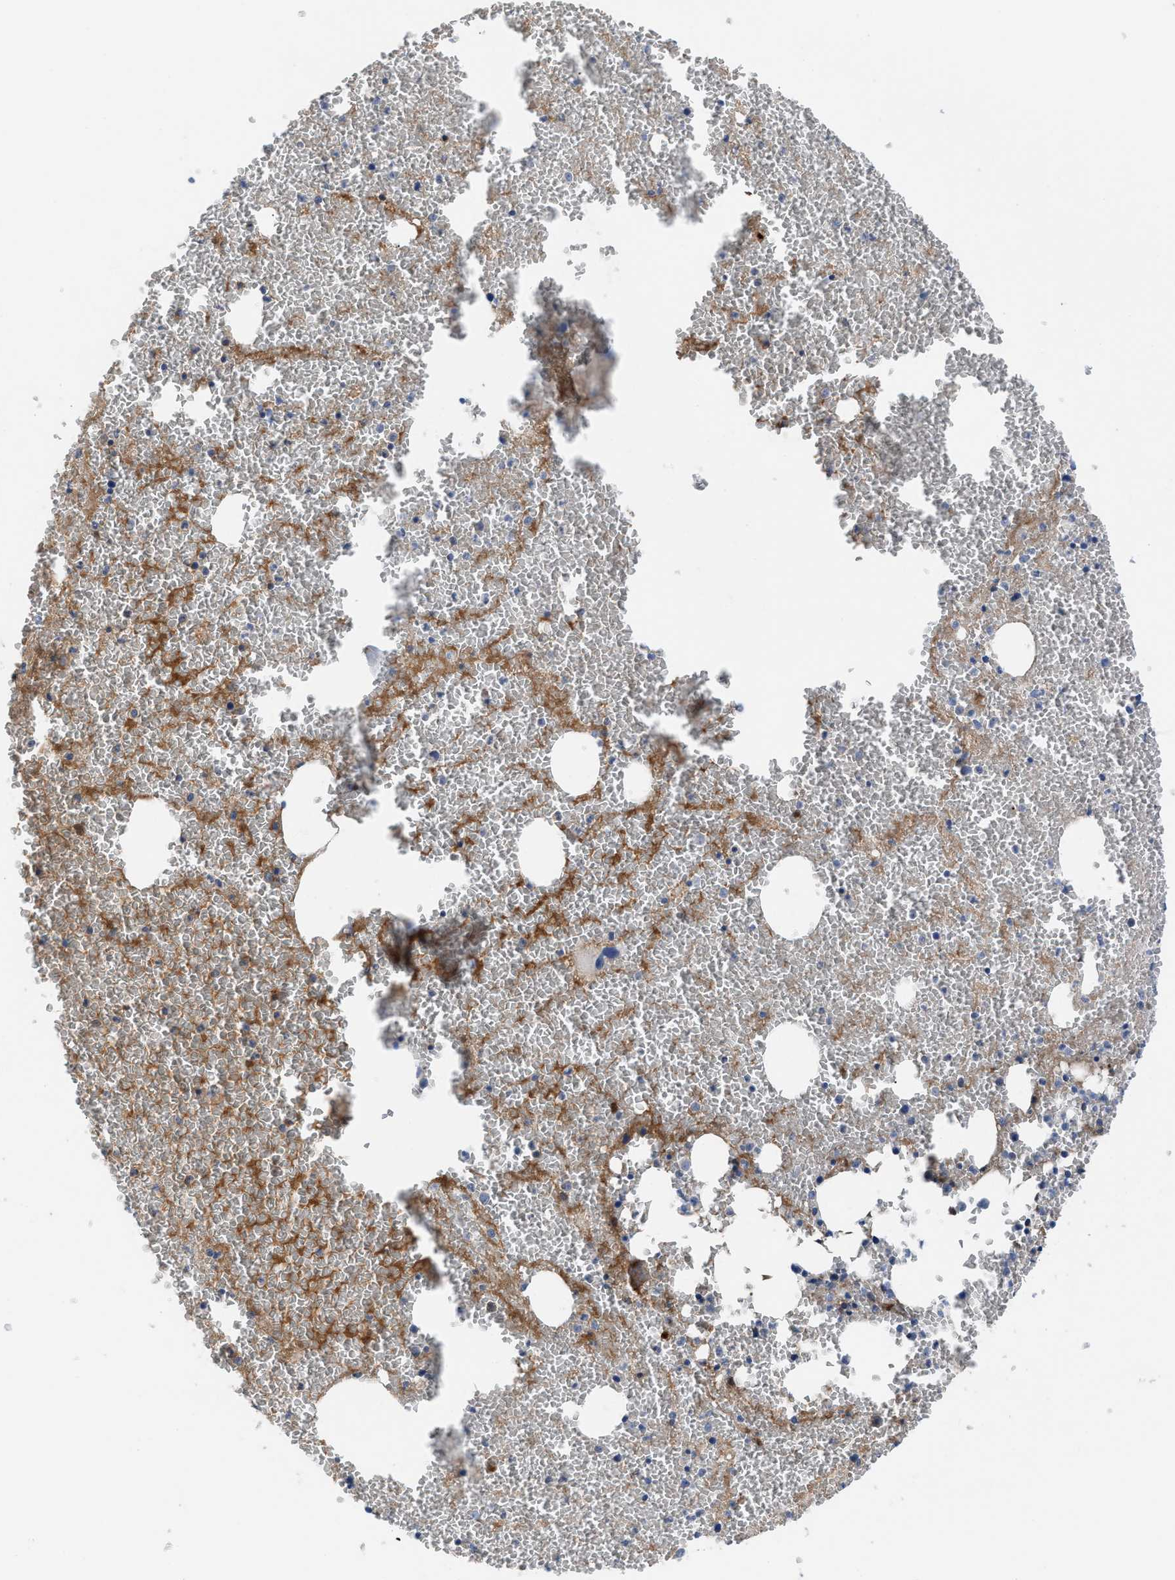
{"staining": {"intensity": "weak", "quantity": "<25%", "location": "cytoplasmic/membranous"}, "tissue": "bone marrow", "cell_type": "Hematopoietic cells", "image_type": "normal", "snomed": [{"axis": "morphology", "description": "Normal tissue, NOS"}, {"axis": "morphology", "description": "Inflammation, NOS"}, {"axis": "topography", "description": "Bone marrow"}], "caption": "Hematopoietic cells show no significant staining in benign bone marrow. (DAB immunohistochemistry visualized using brightfield microscopy, high magnification).", "gene": "HPX", "patient": {"sex": "male", "age": 47}}